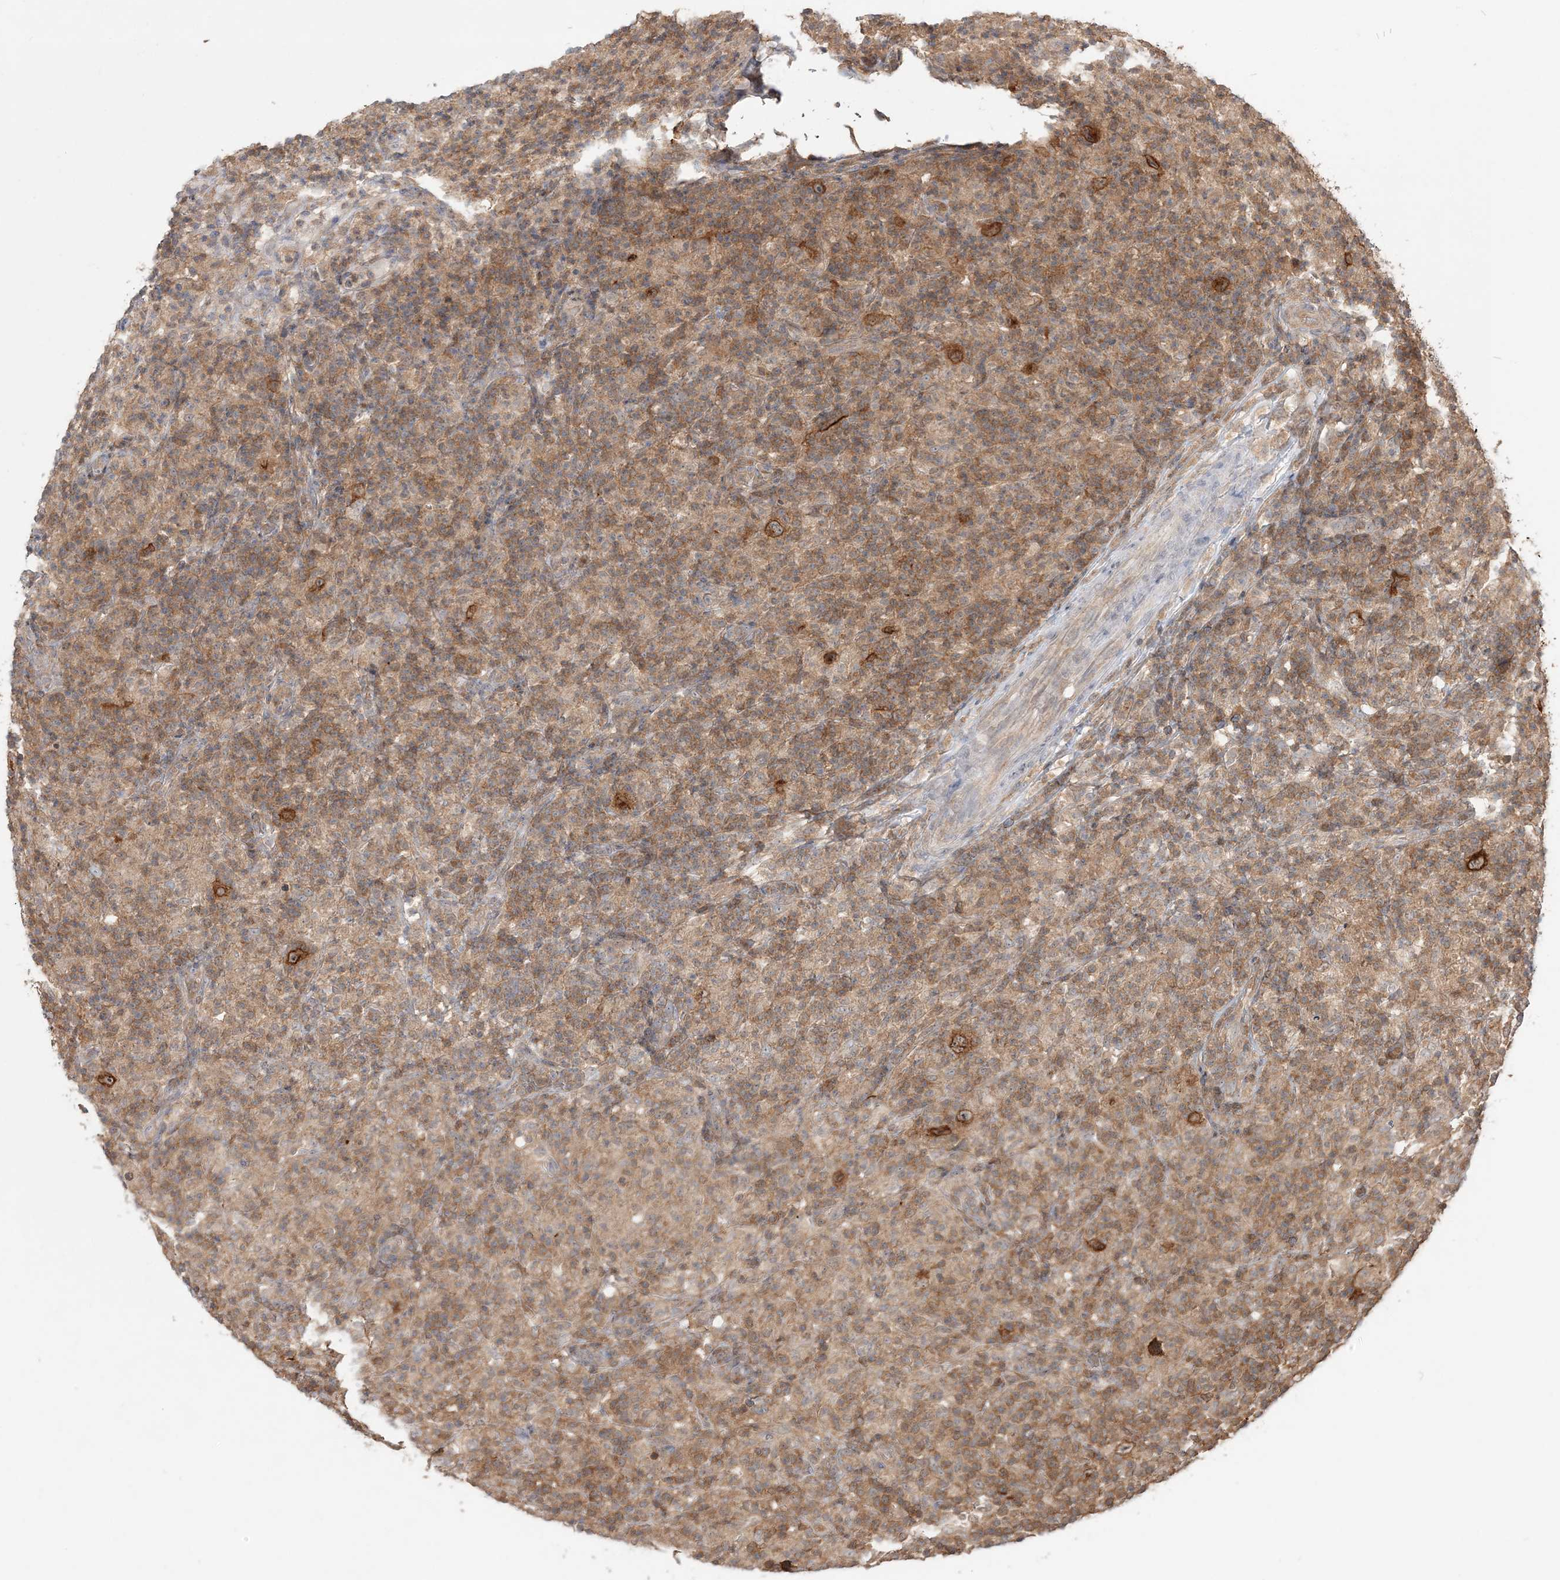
{"staining": {"intensity": "moderate", "quantity": ">75%", "location": "cytoplasmic/membranous"}, "tissue": "lymphoma", "cell_type": "Tumor cells", "image_type": "cancer", "snomed": [{"axis": "morphology", "description": "Hodgkin's disease, NOS"}, {"axis": "topography", "description": "Lymph node"}], "caption": "Tumor cells demonstrate moderate cytoplasmic/membranous staining in approximately >75% of cells in lymphoma.", "gene": "CAB39", "patient": {"sex": "male", "age": 70}}